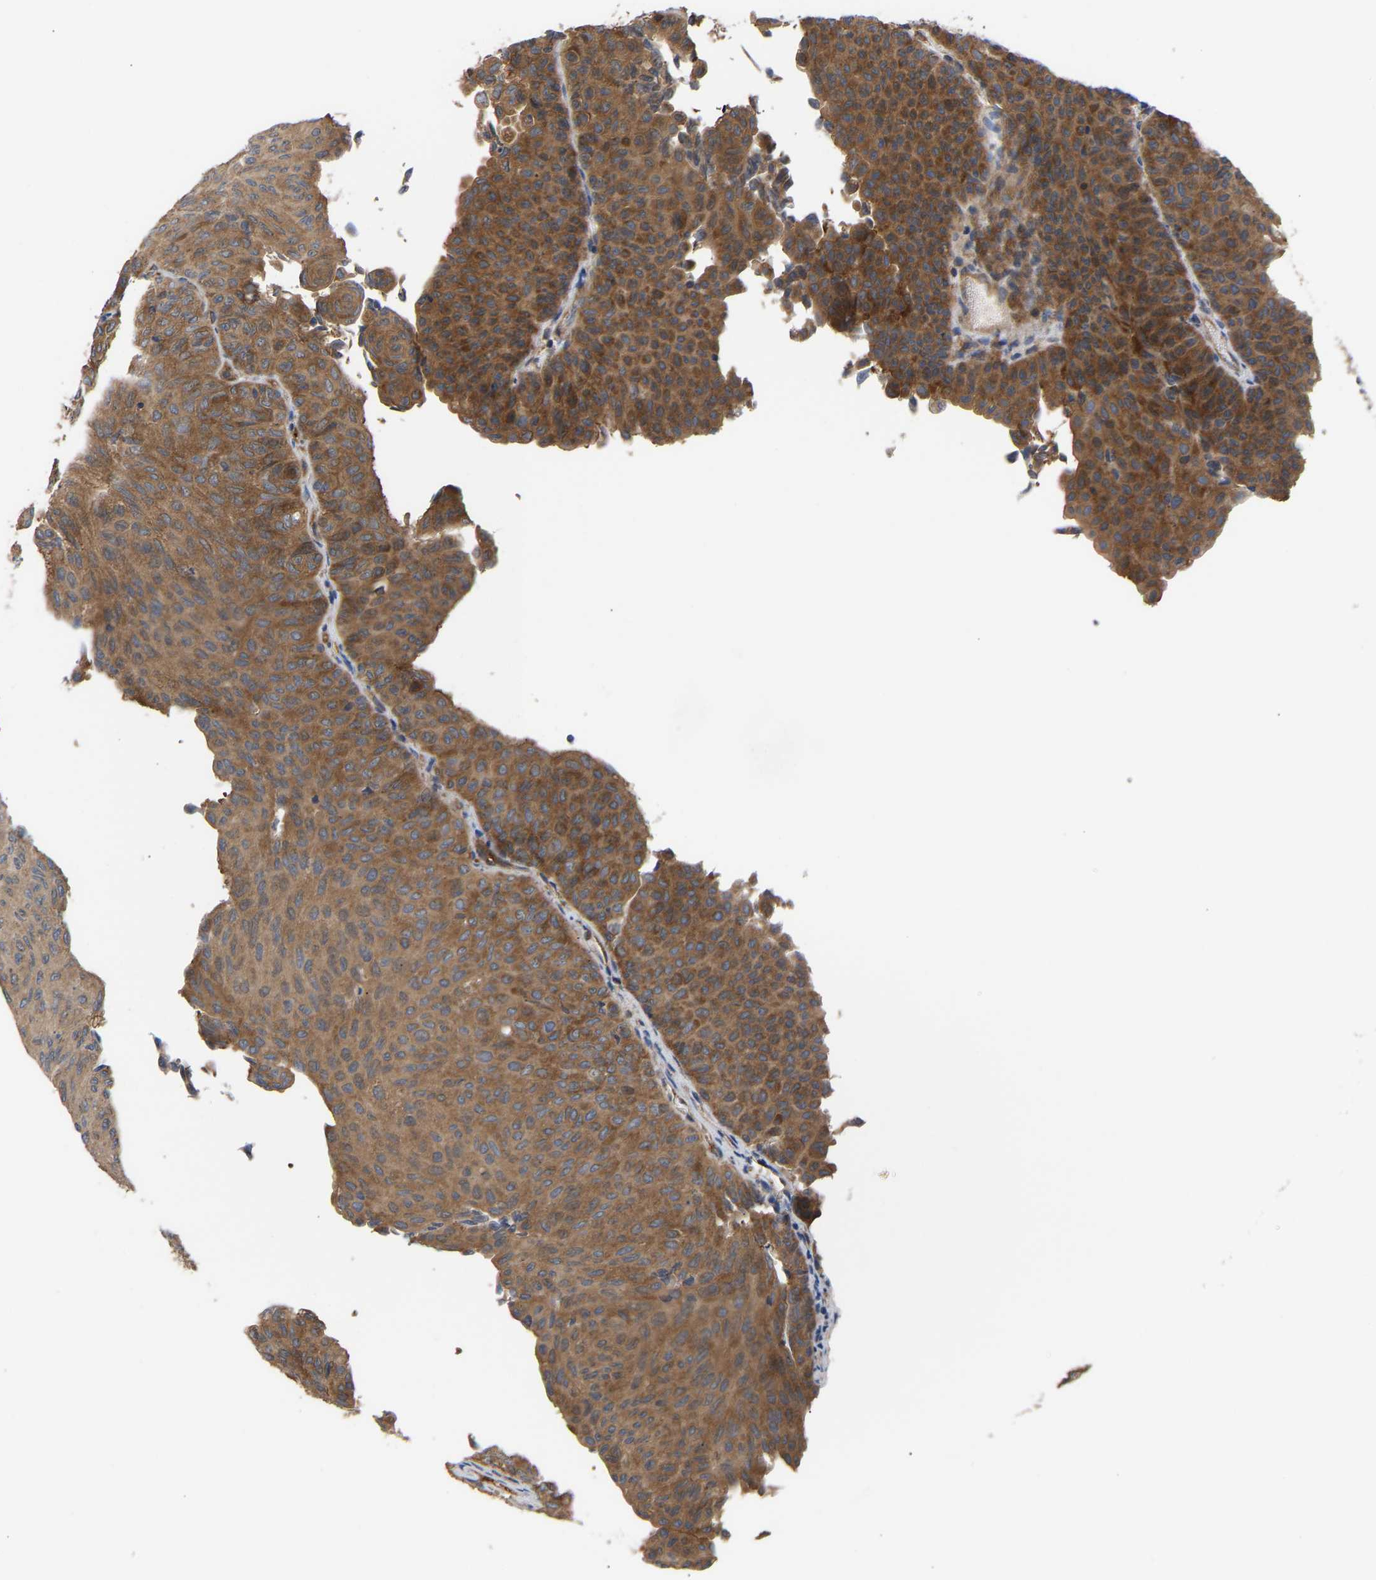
{"staining": {"intensity": "moderate", "quantity": ">75%", "location": "cytoplasmic/membranous"}, "tissue": "urothelial cancer", "cell_type": "Tumor cells", "image_type": "cancer", "snomed": [{"axis": "morphology", "description": "Urothelial carcinoma, Low grade"}, {"axis": "topography", "description": "Urinary bladder"}], "caption": "High-power microscopy captured an immunohistochemistry histopathology image of urothelial cancer, revealing moderate cytoplasmic/membranous positivity in approximately >75% of tumor cells. (Brightfield microscopy of DAB IHC at high magnification).", "gene": "LAPTM4B", "patient": {"sex": "male", "age": 78}}